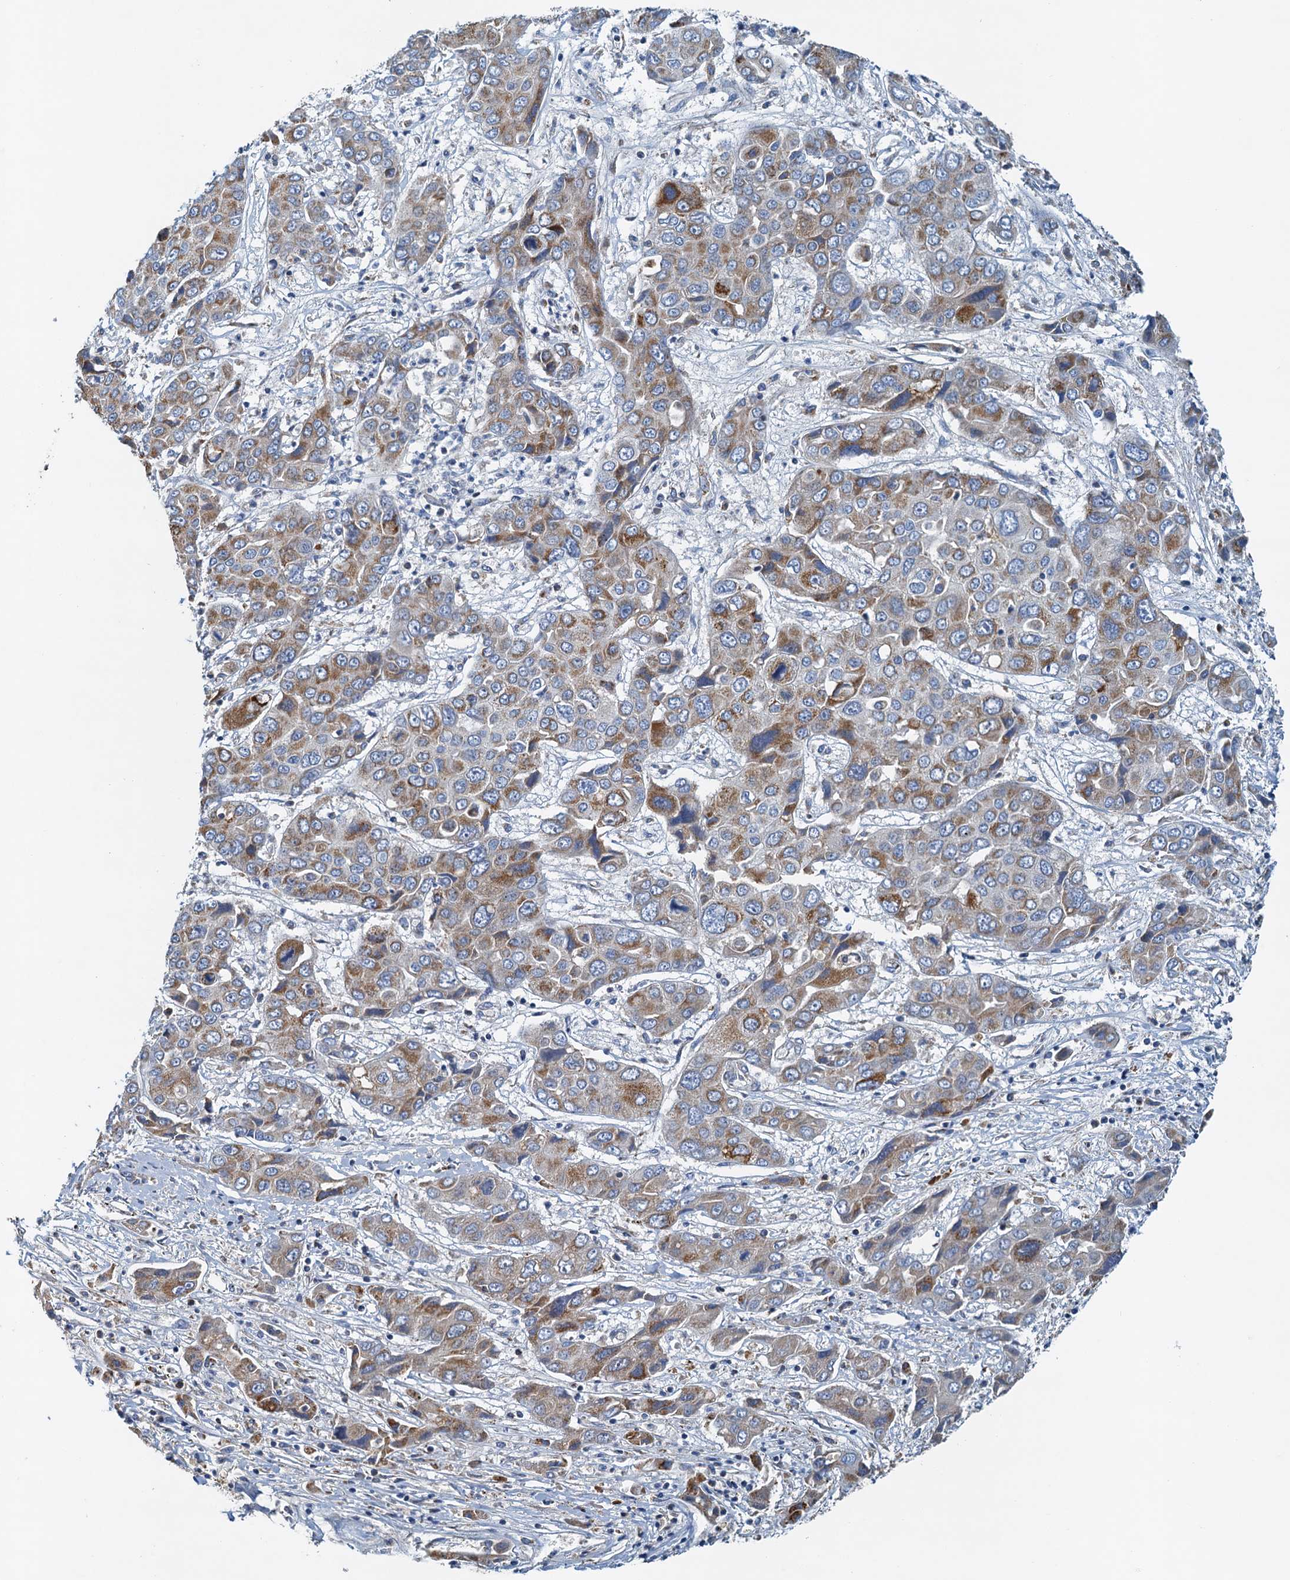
{"staining": {"intensity": "moderate", "quantity": ">75%", "location": "cytoplasmic/membranous"}, "tissue": "liver cancer", "cell_type": "Tumor cells", "image_type": "cancer", "snomed": [{"axis": "morphology", "description": "Cholangiocarcinoma"}, {"axis": "topography", "description": "Liver"}], "caption": "DAB (3,3'-diaminobenzidine) immunohistochemical staining of human liver cancer (cholangiocarcinoma) exhibits moderate cytoplasmic/membranous protein expression in about >75% of tumor cells.", "gene": "POC1A", "patient": {"sex": "male", "age": 67}}